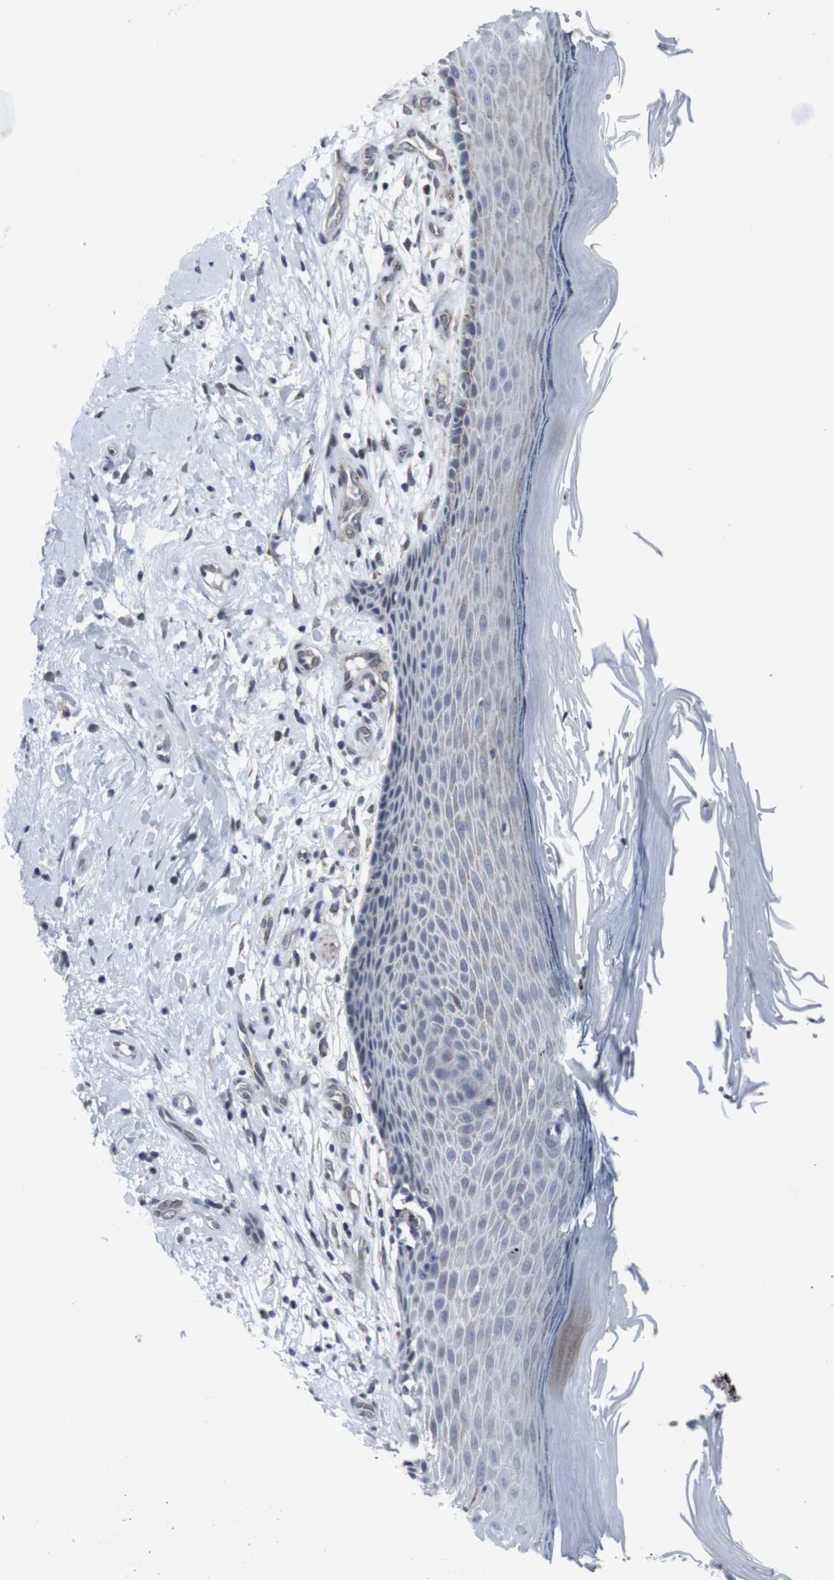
{"staining": {"intensity": "moderate", "quantity": ">75%", "location": "cytoplasmic/membranous"}, "tissue": "melanoma", "cell_type": "Tumor cells", "image_type": "cancer", "snomed": [{"axis": "morphology", "description": "Malignant melanoma, NOS"}, {"axis": "topography", "description": "Skin"}], "caption": "Immunohistochemistry of malignant melanoma displays medium levels of moderate cytoplasmic/membranous expression in about >75% of tumor cells. The staining was performed using DAB (3,3'-diaminobenzidine) to visualize the protein expression in brown, while the nuclei were stained in blue with hematoxylin (Magnification: 20x).", "gene": "GEMIN2", "patient": {"sex": "female", "age": 73}}